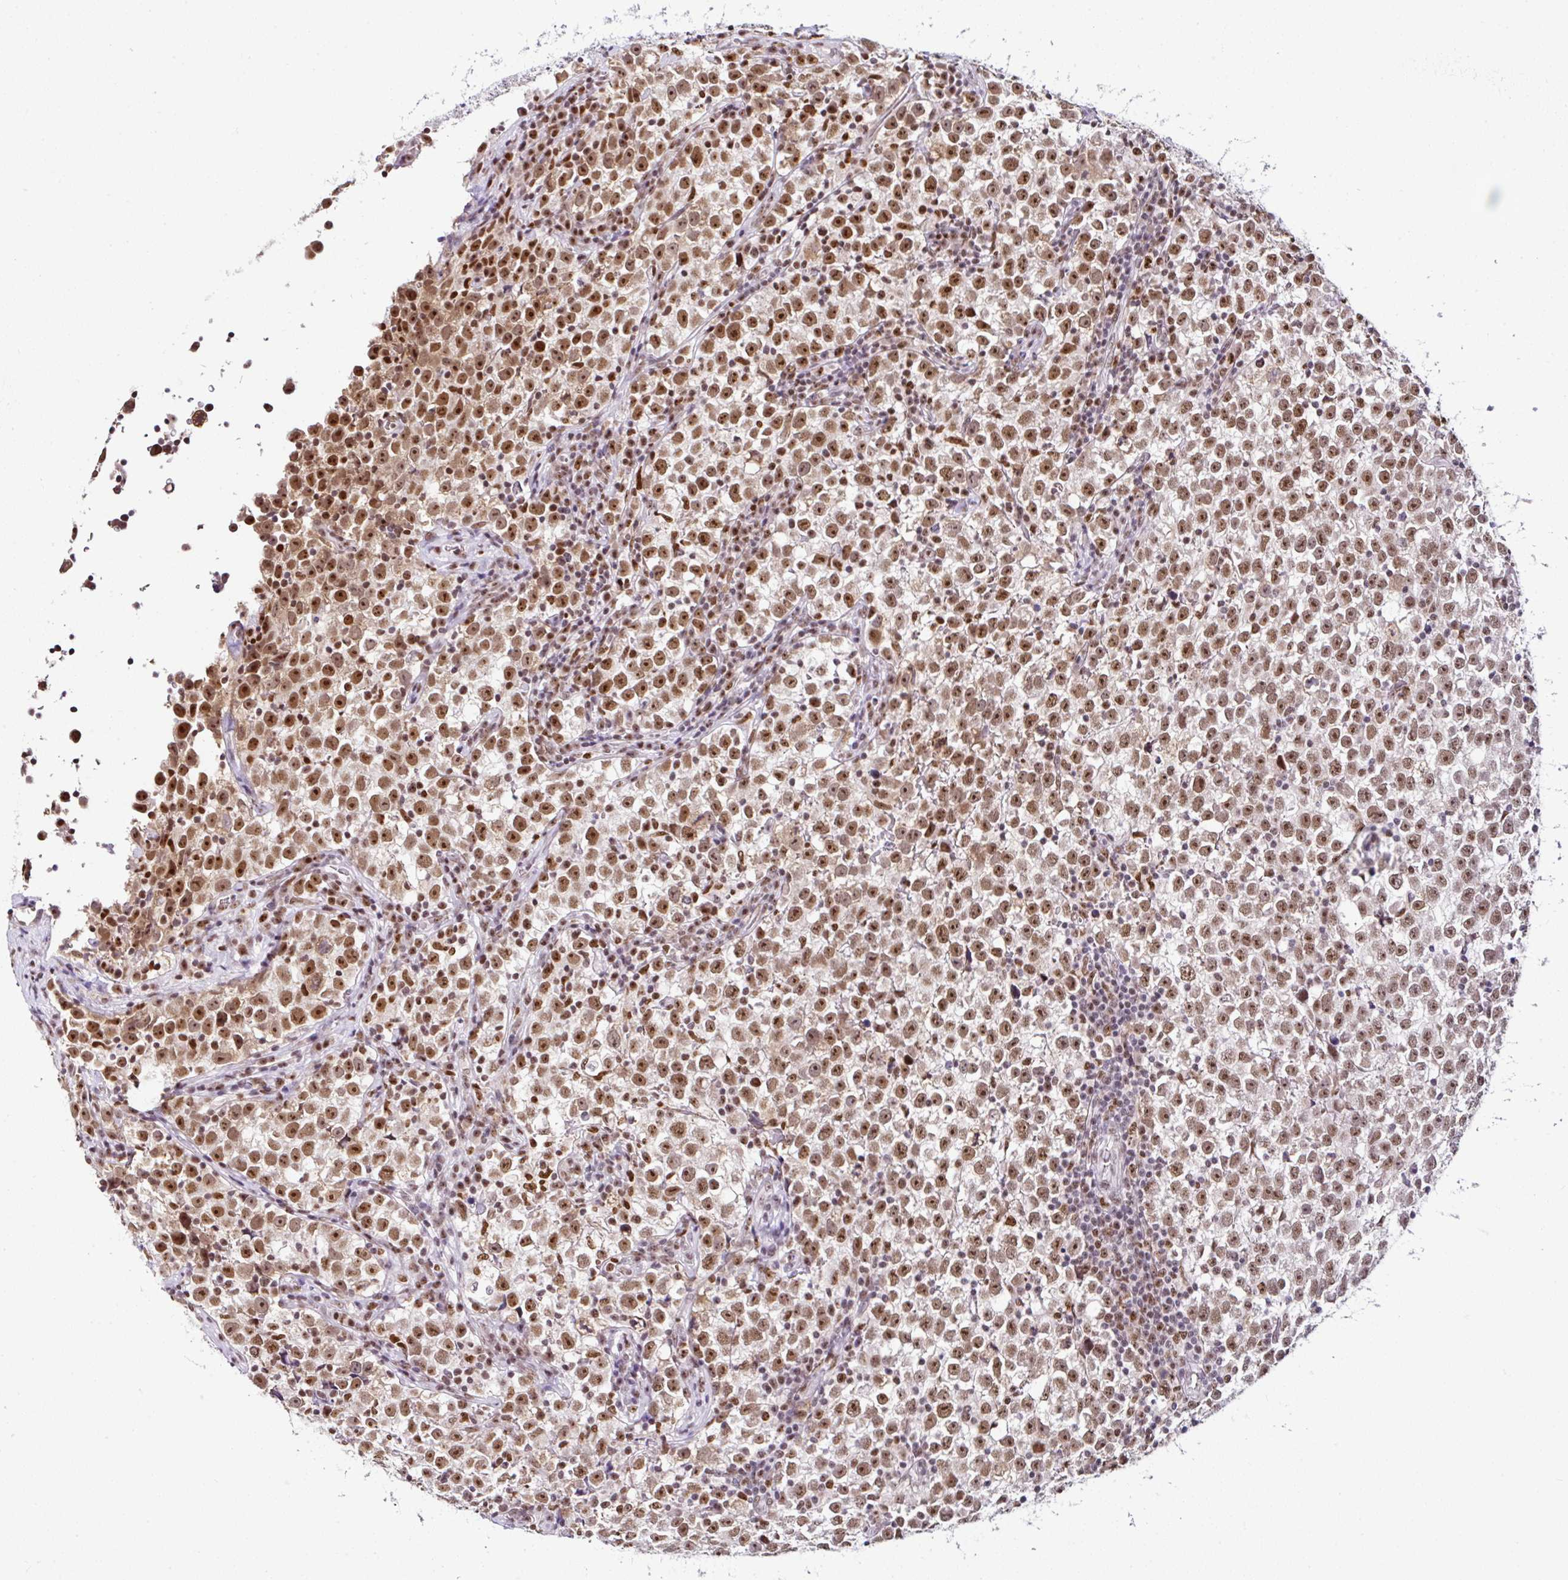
{"staining": {"intensity": "moderate", "quantity": ">75%", "location": "nuclear"}, "tissue": "testis cancer", "cell_type": "Tumor cells", "image_type": "cancer", "snomed": [{"axis": "morphology", "description": "Normal tissue, NOS"}, {"axis": "morphology", "description": "Seminoma, NOS"}, {"axis": "topography", "description": "Testis"}], "caption": "A photomicrograph of human seminoma (testis) stained for a protein reveals moderate nuclear brown staining in tumor cells.", "gene": "PTPN2", "patient": {"sex": "male", "age": 43}}